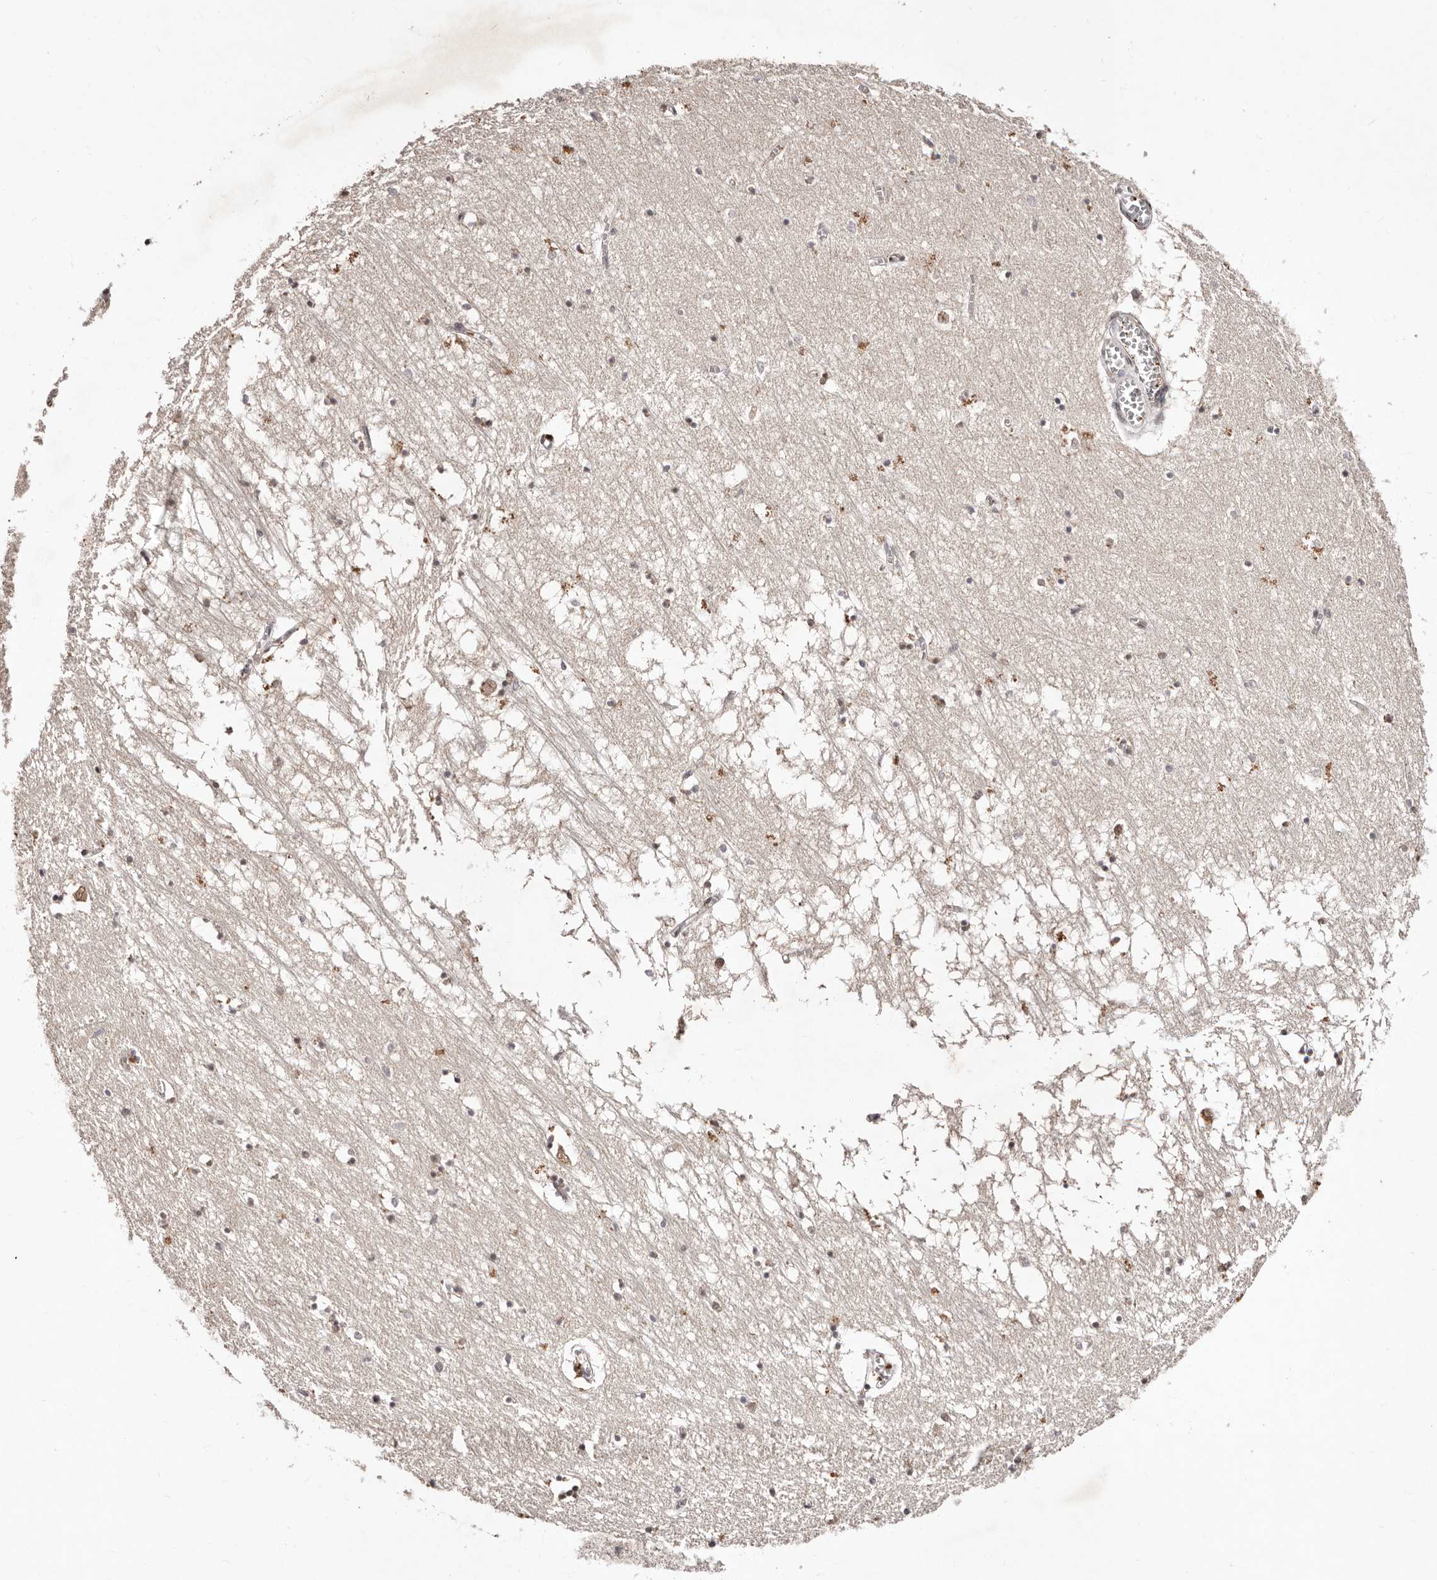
{"staining": {"intensity": "moderate", "quantity": "<25%", "location": "nuclear"}, "tissue": "hippocampus", "cell_type": "Glial cells", "image_type": "normal", "snomed": [{"axis": "morphology", "description": "Normal tissue, NOS"}, {"axis": "topography", "description": "Hippocampus"}], "caption": "This is an image of IHC staining of normal hippocampus, which shows moderate positivity in the nuclear of glial cells.", "gene": "BICRAL", "patient": {"sex": "male", "age": 70}}